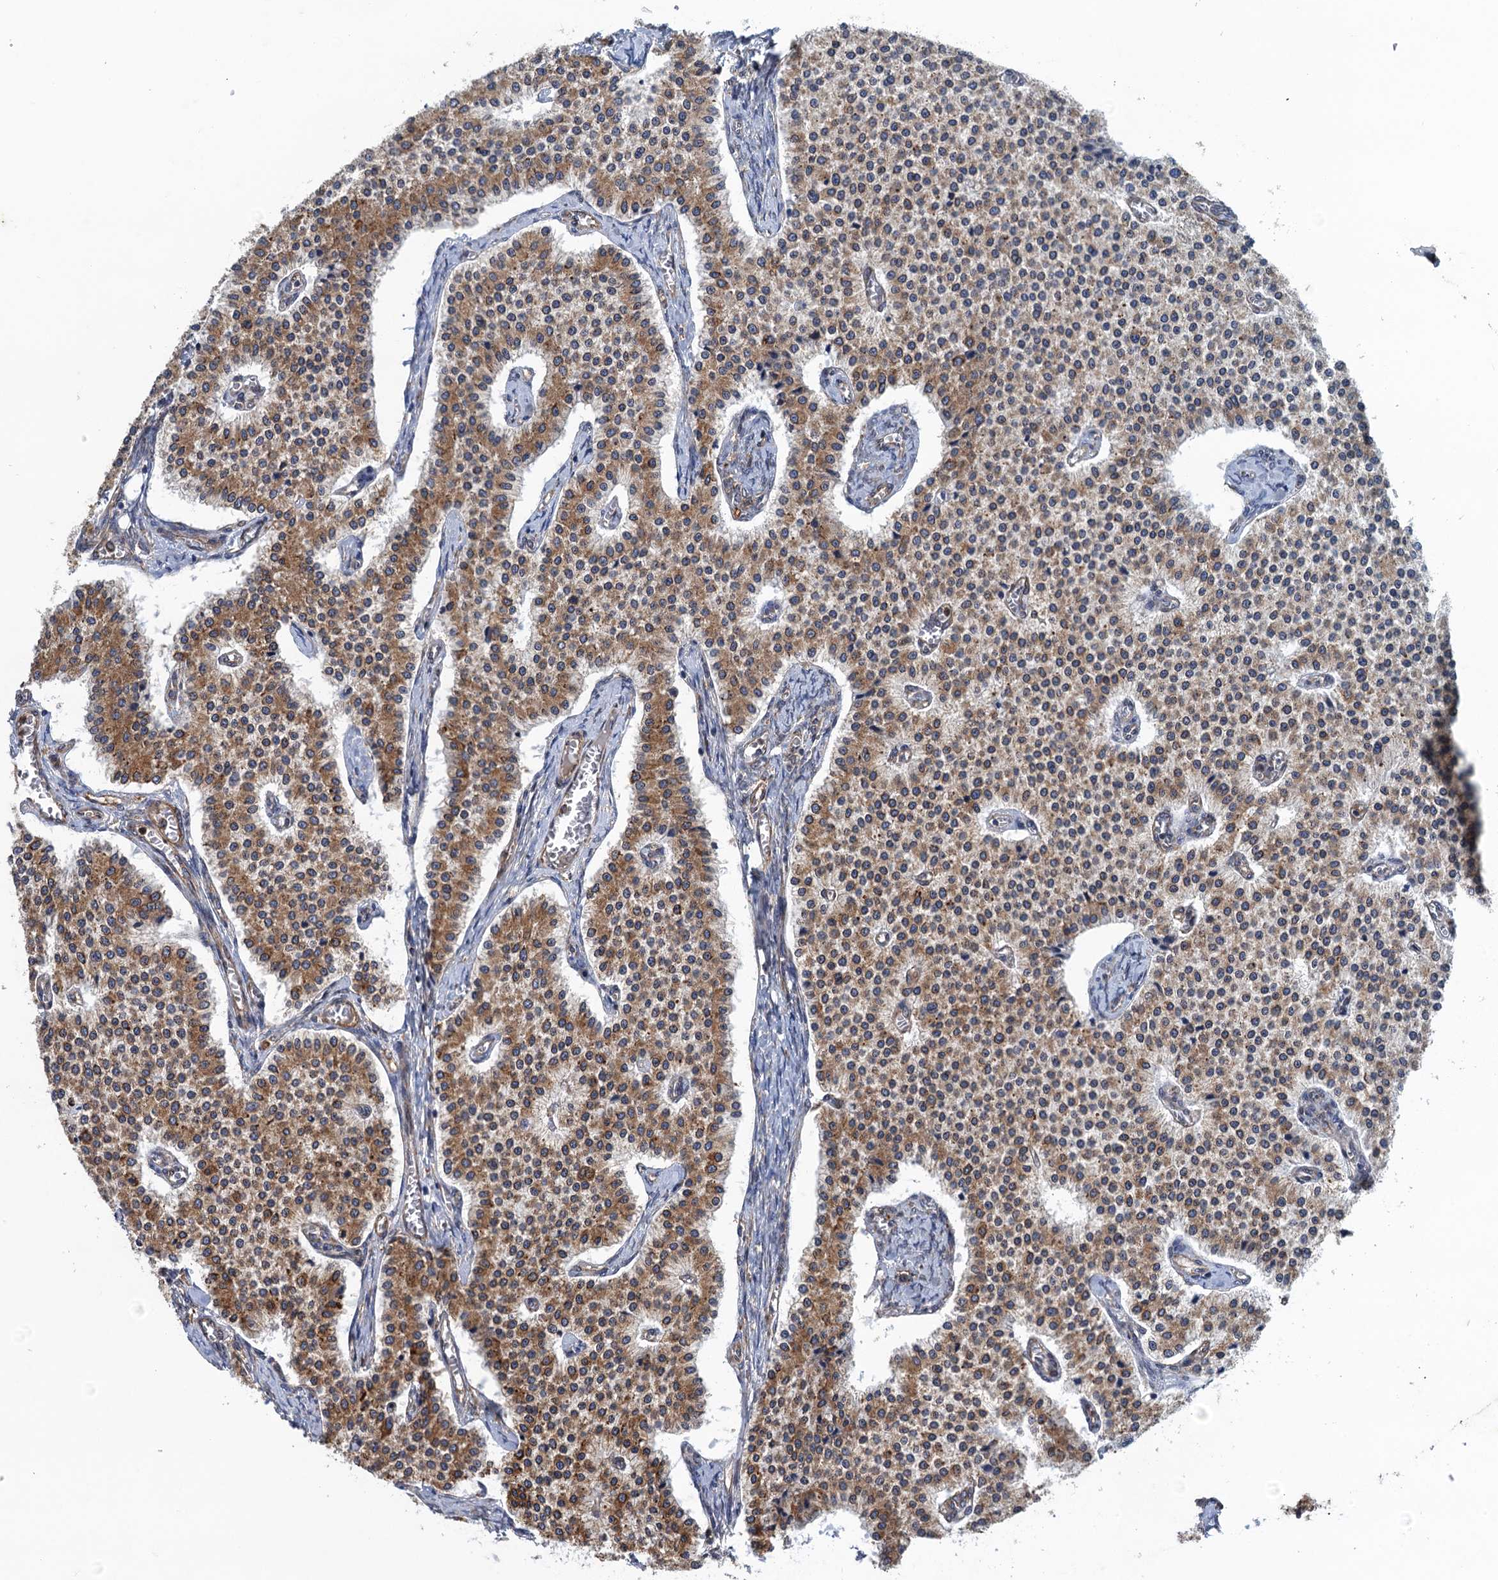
{"staining": {"intensity": "moderate", "quantity": ">75%", "location": "cytoplasmic/membranous"}, "tissue": "carcinoid", "cell_type": "Tumor cells", "image_type": "cancer", "snomed": [{"axis": "morphology", "description": "Carcinoid, malignant, NOS"}, {"axis": "topography", "description": "Colon"}], "caption": "A medium amount of moderate cytoplasmic/membranous staining is seen in approximately >75% of tumor cells in carcinoid (malignant) tissue.", "gene": "ARMC5", "patient": {"sex": "female", "age": 52}}